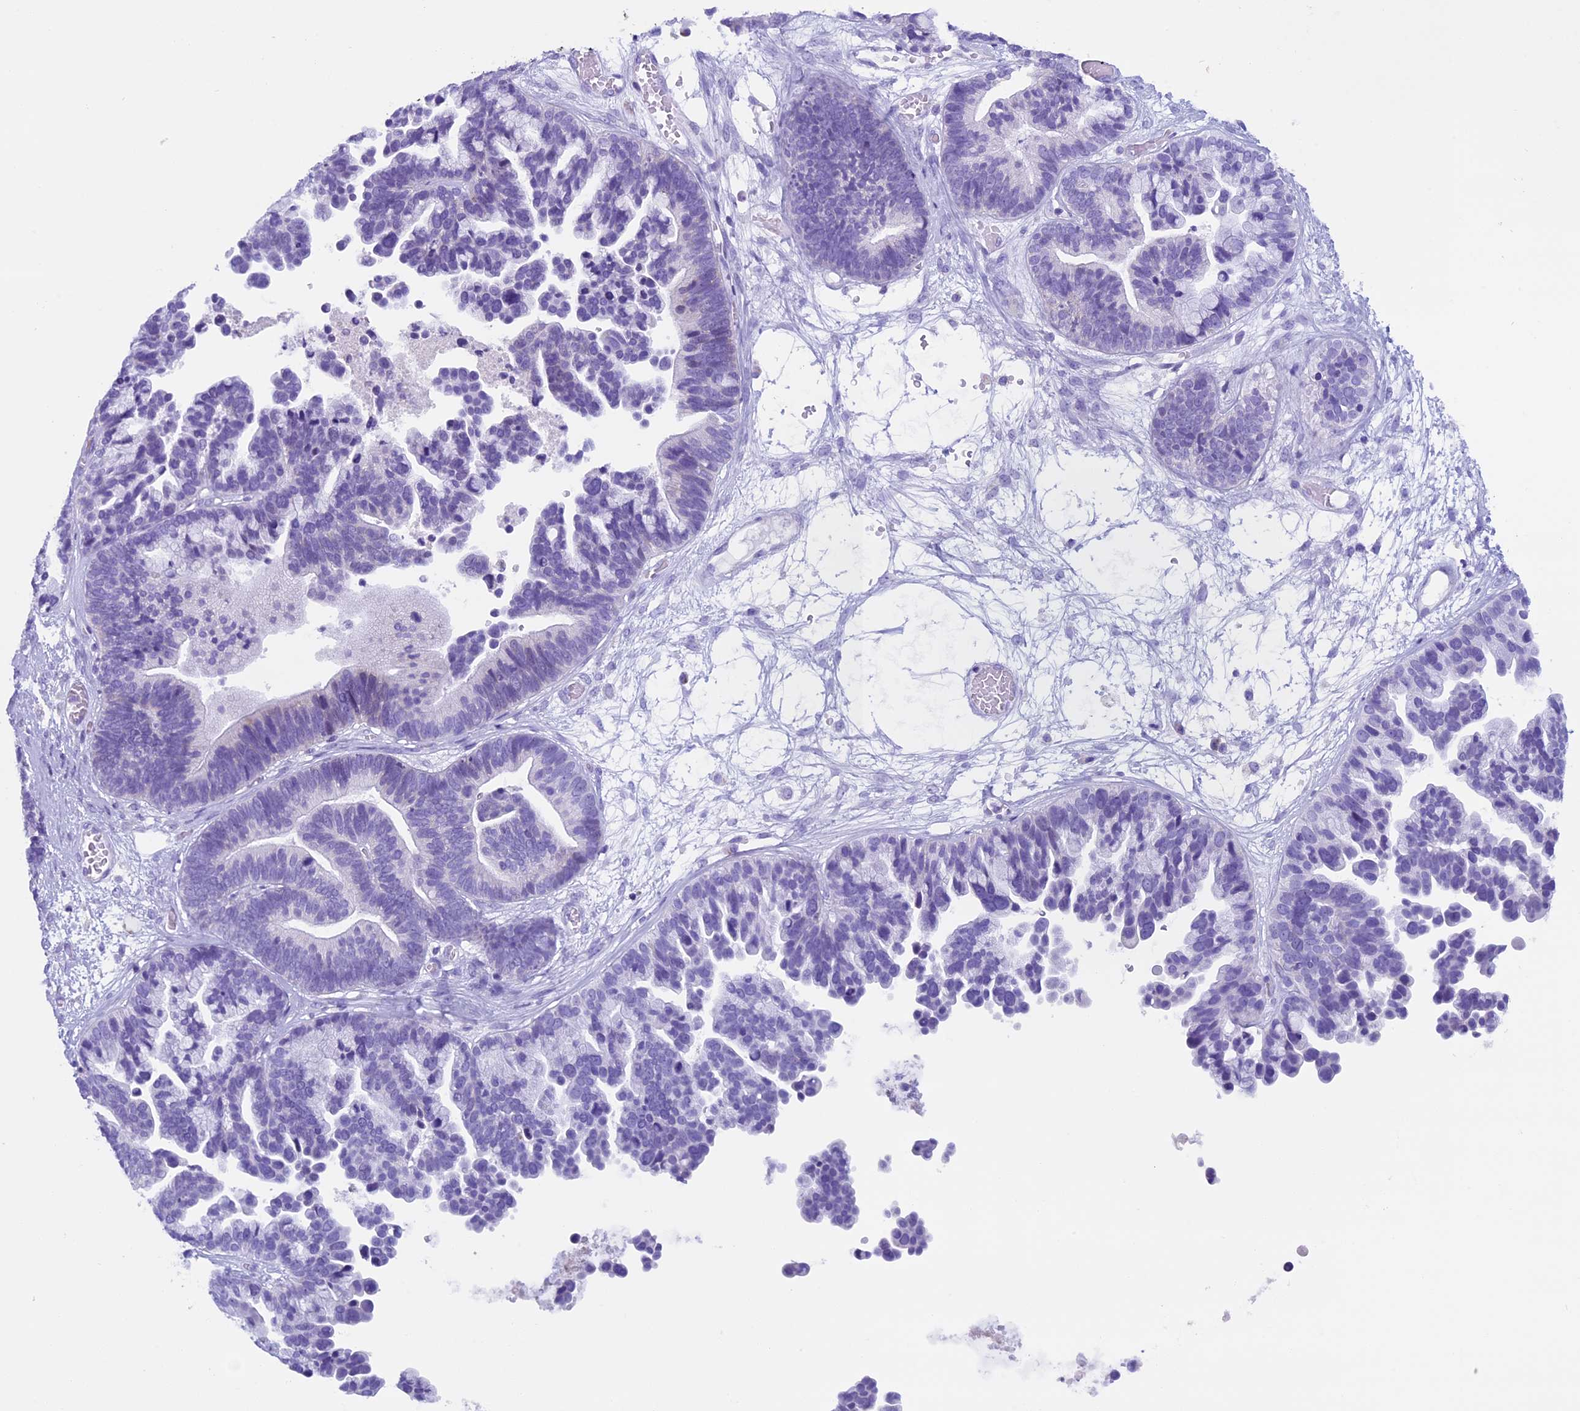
{"staining": {"intensity": "negative", "quantity": "none", "location": "none"}, "tissue": "ovarian cancer", "cell_type": "Tumor cells", "image_type": "cancer", "snomed": [{"axis": "morphology", "description": "Cystadenocarcinoma, serous, NOS"}, {"axis": "topography", "description": "Ovary"}], "caption": "Immunohistochemistry (IHC) histopathology image of ovarian cancer stained for a protein (brown), which demonstrates no staining in tumor cells.", "gene": "ZNF563", "patient": {"sex": "female", "age": 56}}